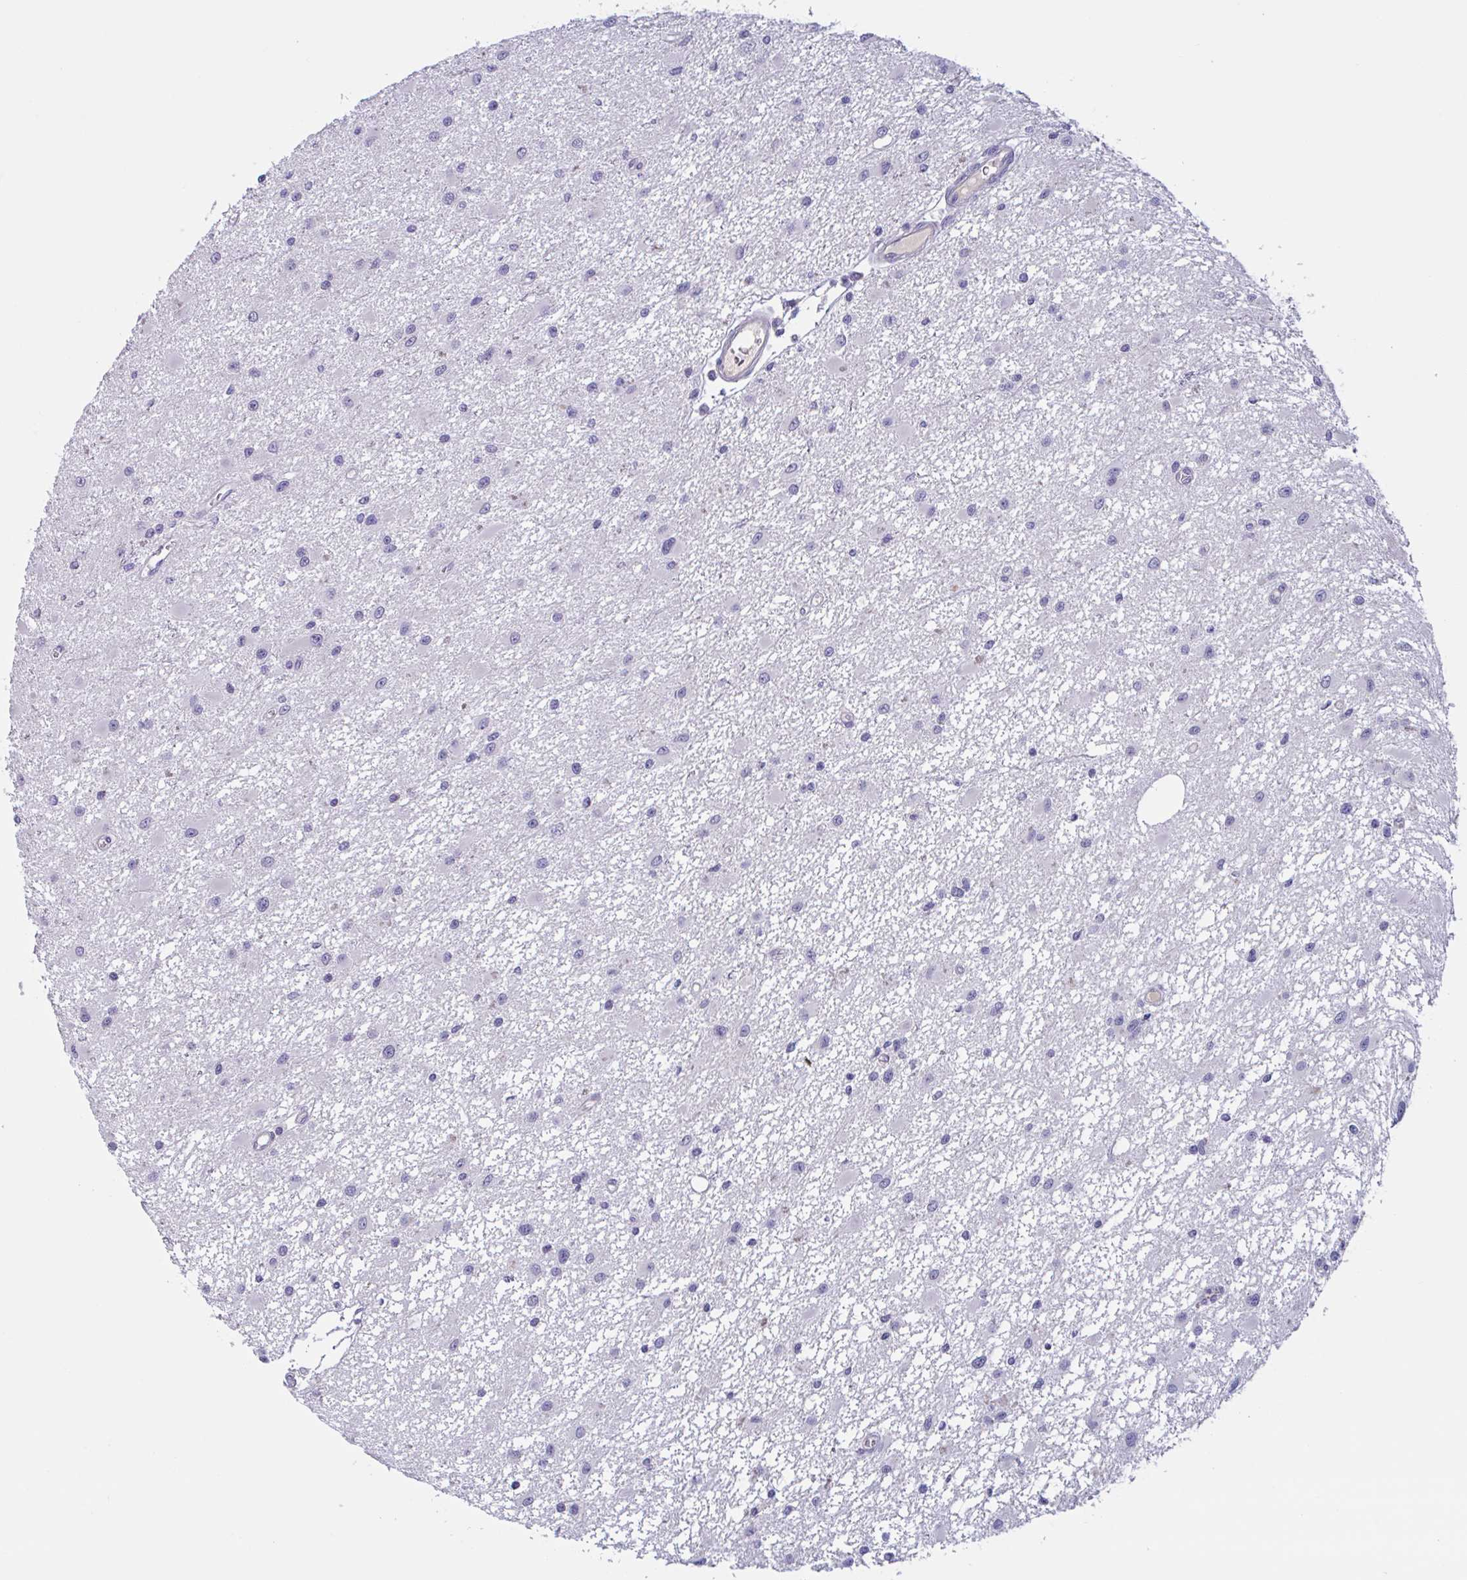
{"staining": {"intensity": "negative", "quantity": "none", "location": "none"}, "tissue": "glioma", "cell_type": "Tumor cells", "image_type": "cancer", "snomed": [{"axis": "morphology", "description": "Glioma, malignant, High grade"}, {"axis": "topography", "description": "Brain"}], "caption": "Tumor cells are negative for protein expression in human high-grade glioma (malignant).", "gene": "MS4A14", "patient": {"sex": "male", "age": 54}}